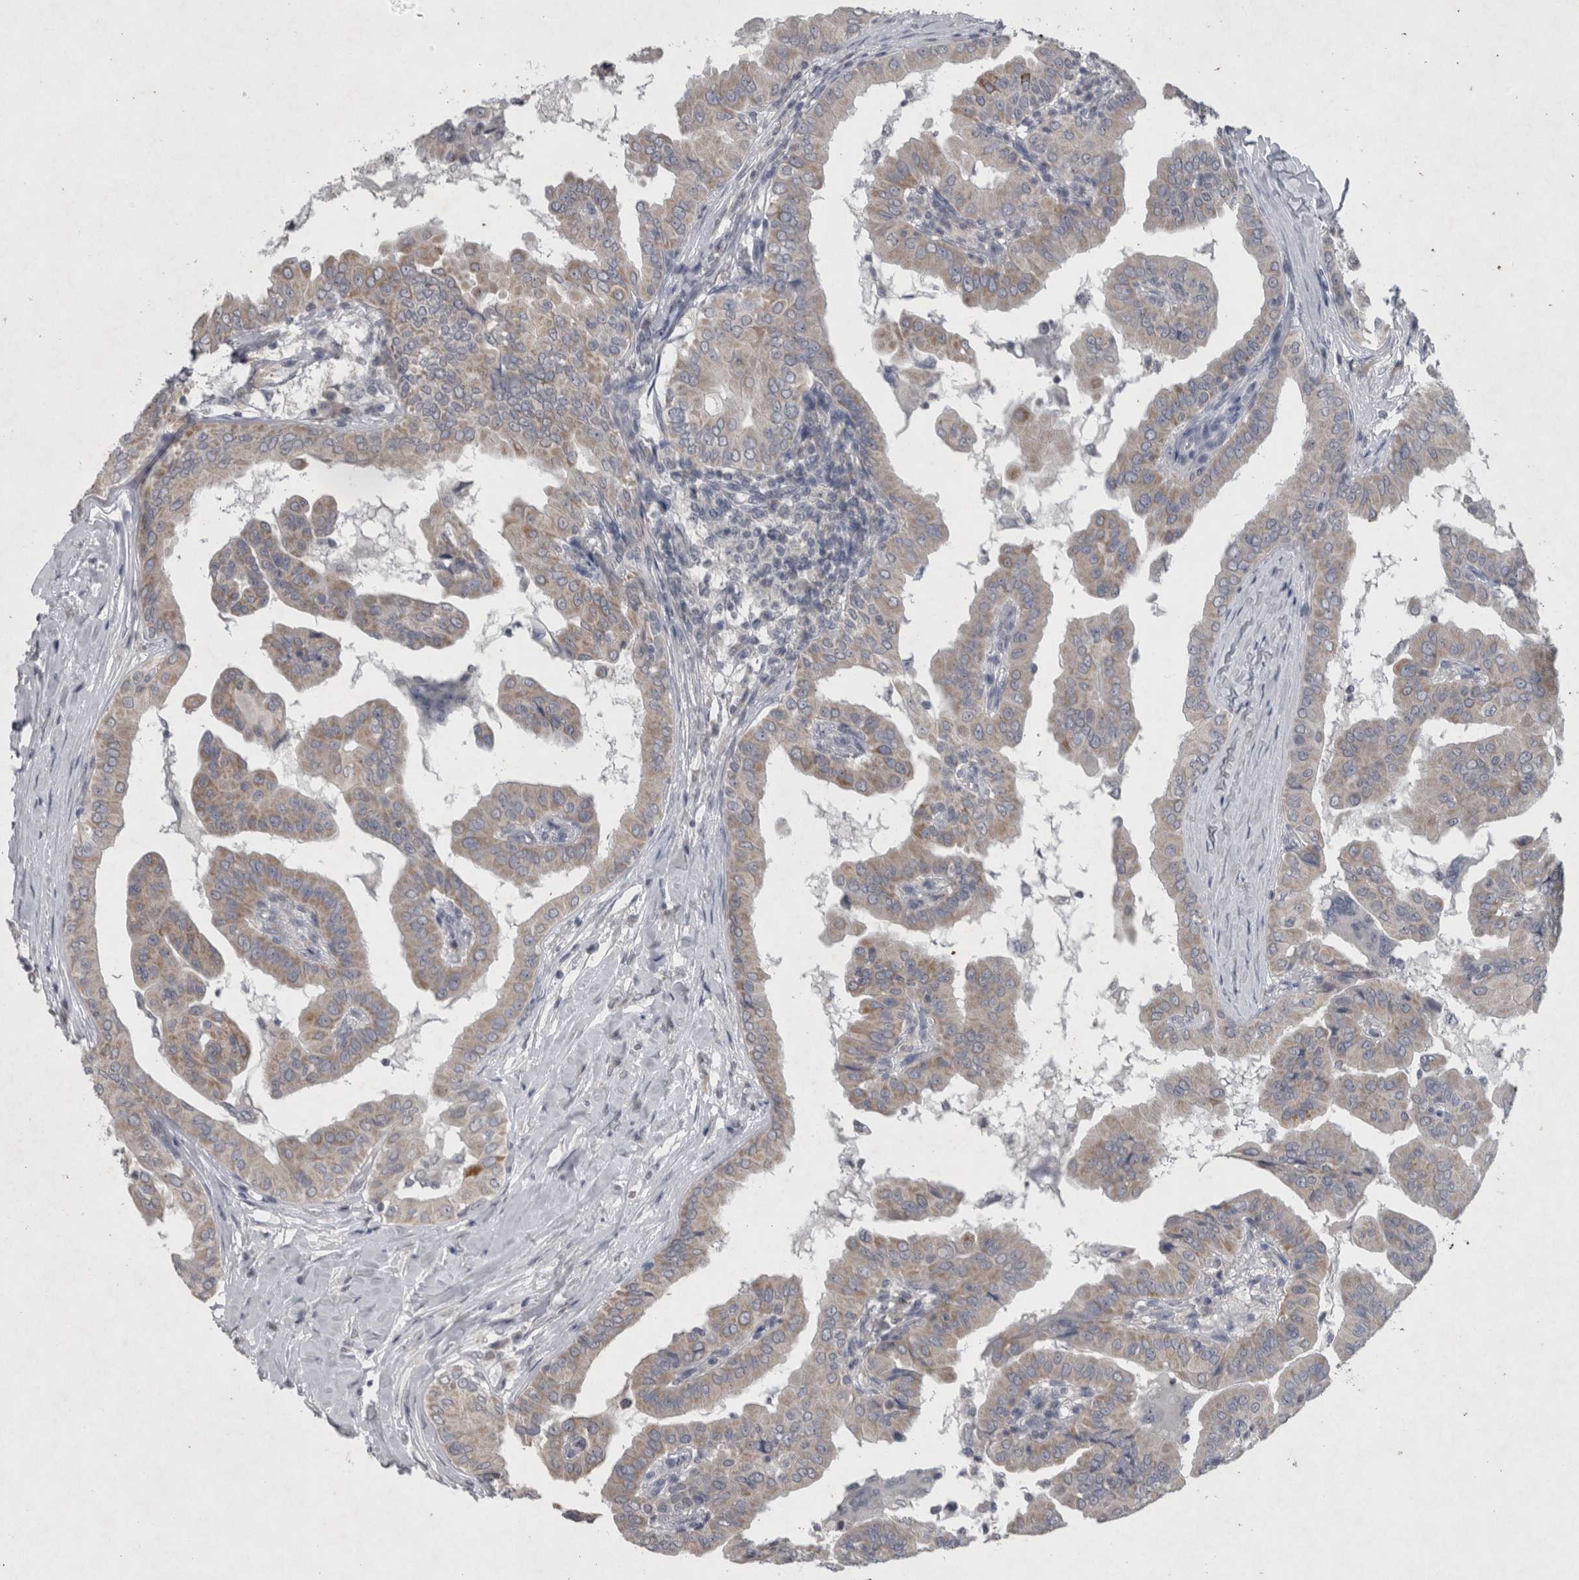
{"staining": {"intensity": "weak", "quantity": ">75%", "location": "cytoplasmic/membranous"}, "tissue": "thyroid cancer", "cell_type": "Tumor cells", "image_type": "cancer", "snomed": [{"axis": "morphology", "description": "Papillary adenocarcinoma, NOS"}, {"axis": "topography", "description": "Thyroid gland"}], "caption": "The histopathology image exhibits immunohistochemical staining of papillary adenocarcinoma (thyroid). There is weak cytoplasmic/membranous expression is identified in about >75% of tumor cells.", "gene": "WNT7A", "patient": {"sex": "male", "age": 33}}